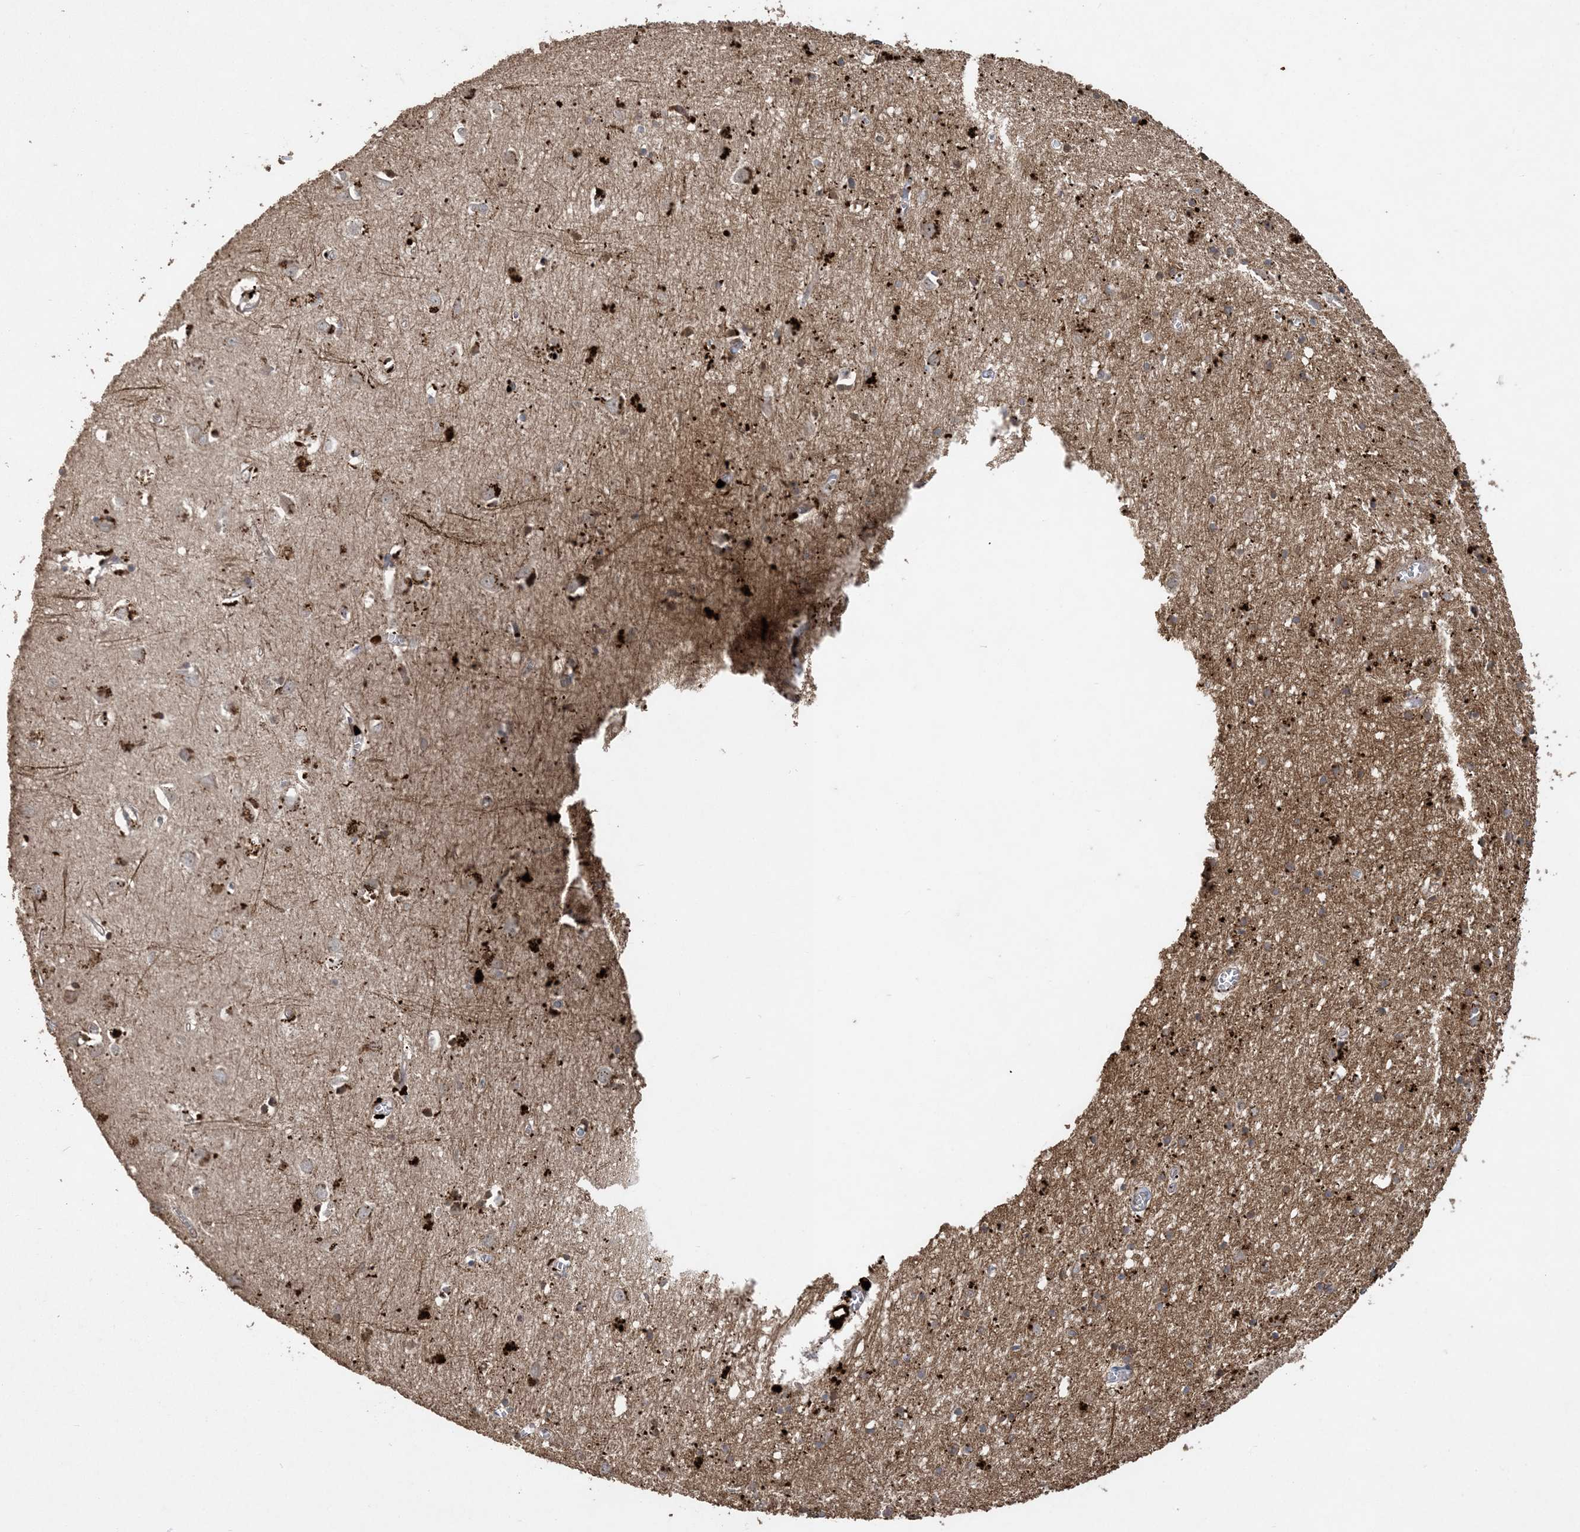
{"staining": {"intensity": "negative", "quantity": "none", "location": "none"}, "tissue": "cerebral cortex", "cell_type": "Endothelial cells", "image_type": "normal", "snomed": [{"axis": "morphology", "description": "Normal tissue, NOS"}, {"axis": "topography", "description": "Cerebral cortex"}], "caption": "Photomicrograph shows no significant protein expression in endothelial cells of benign cerebral cortex.", "gene": "EFCAB8", "patient": {"sex": "female", "age": 64}}